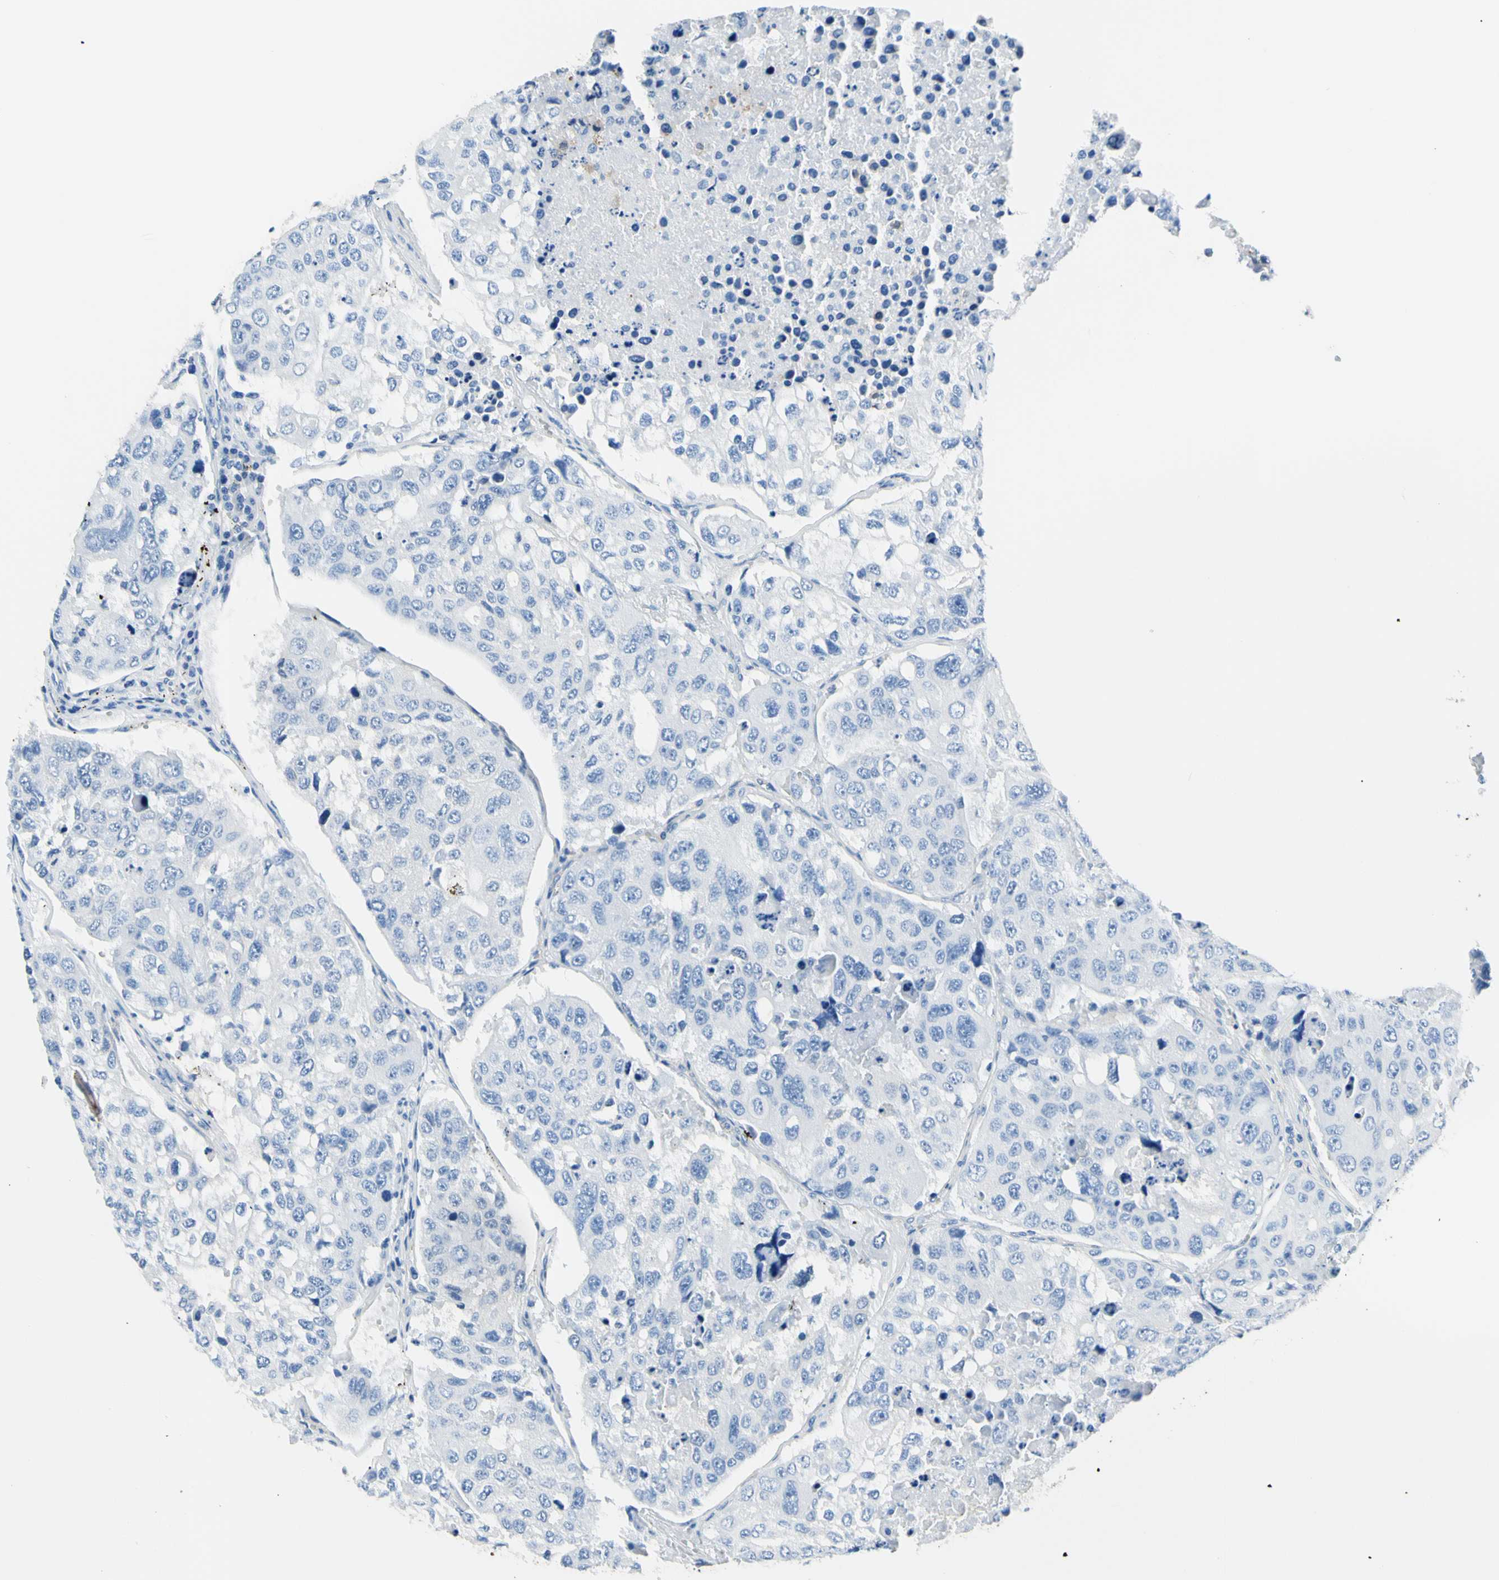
{"staining": {"intensity": "negative", "quantity": "none", "location": "none"}, "tissue": "urothelial cancer", "cell_type": "Tumor cells", "image_type": "cancer", "snomed": [{"axis": "morphology", "description": "Urothelial carcinoma, High grade"}, {"axis": "topography", "description": "Lymph node"}, {"axis": "topography", "description": "Urinary bladder"}], "caption": "An immunohistochemistry photomicrograph of high-grade urothelial carcinoma is shown. There is no staining in tumor cells of high-grade urothelial carcinoma.", "gene": "HPCA", "patient": {"sex": "male", "age": 51}}